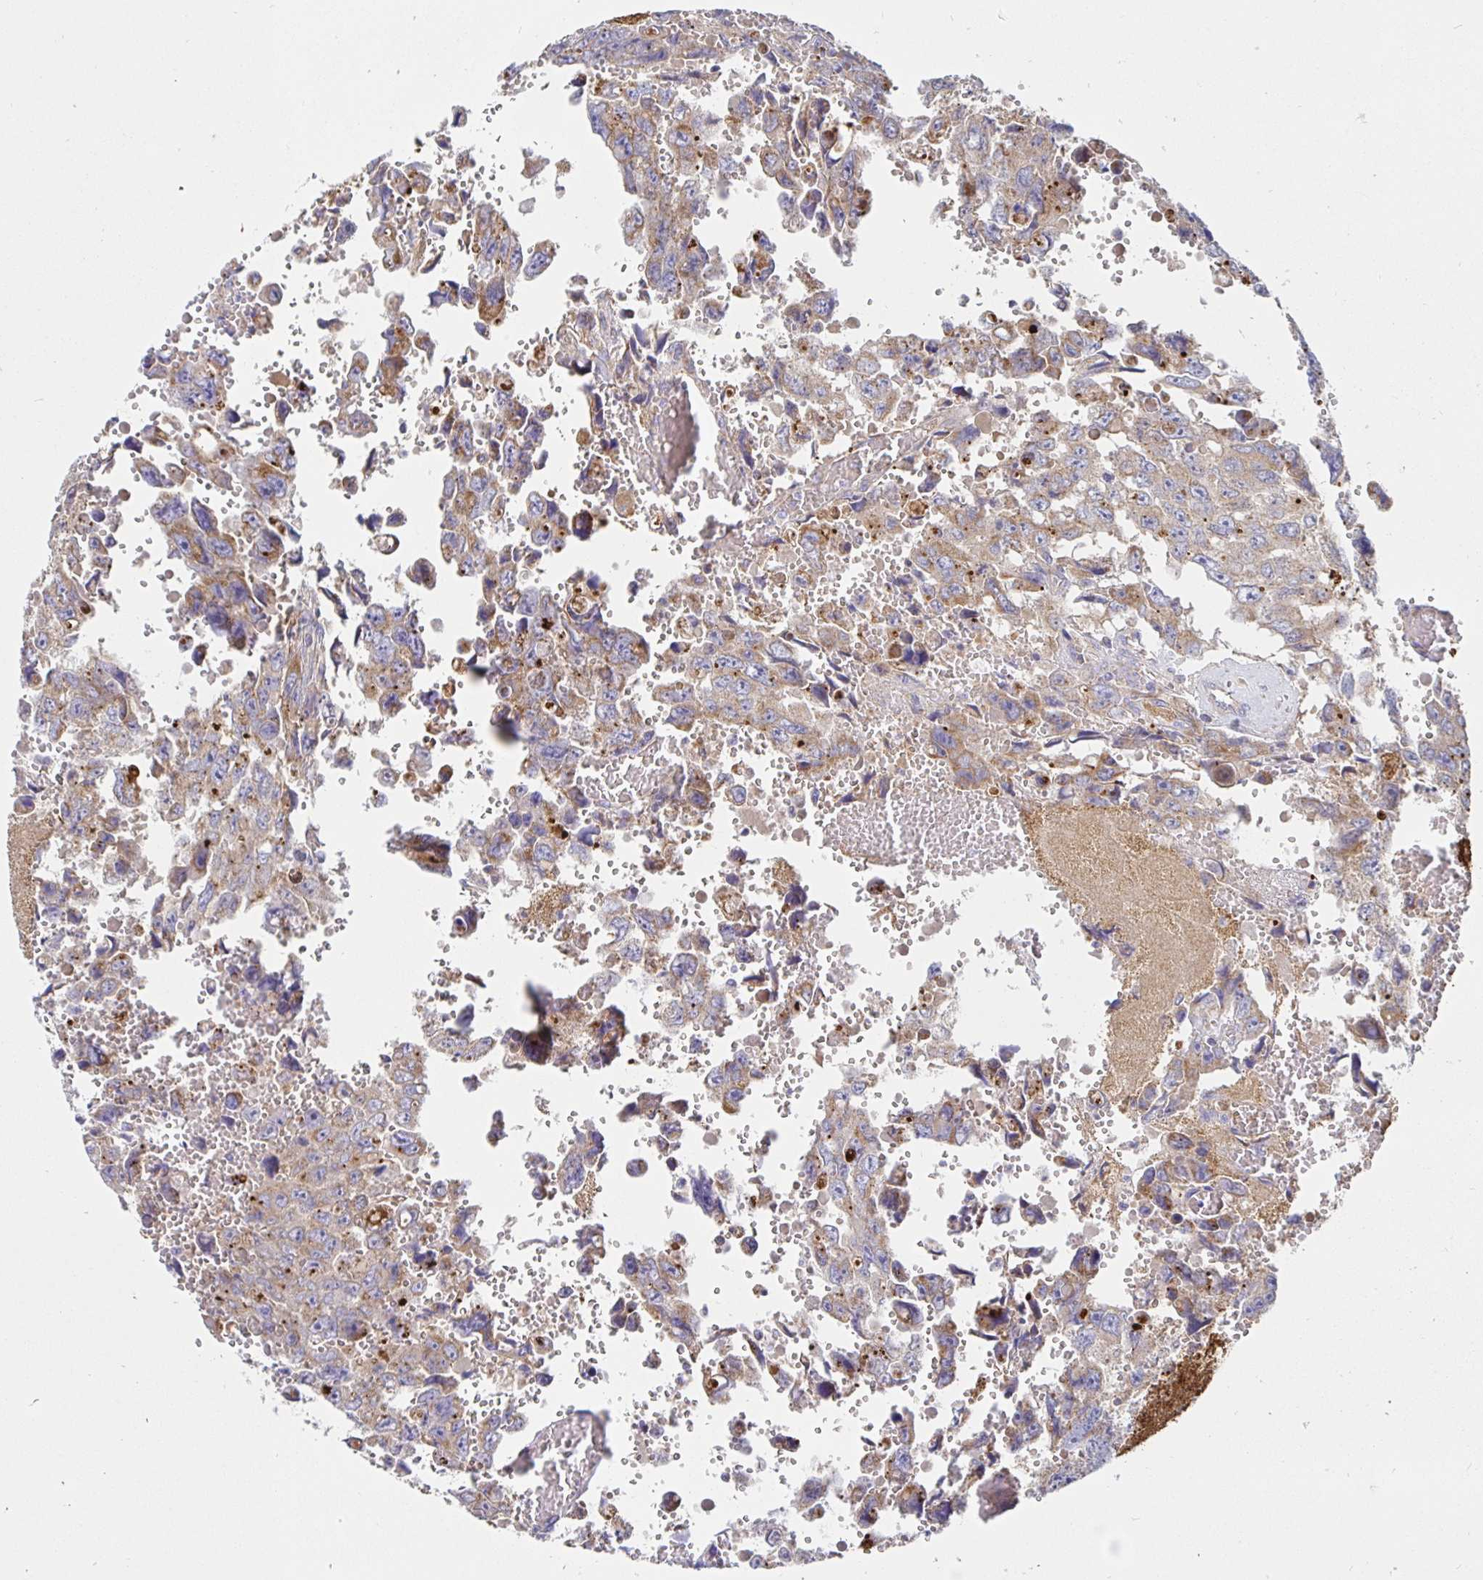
{"staining": {"intensity": "weak", "quantity": "25%-75%", "location": "cytoplasmic/membranous"}, "tissue": "testis cancer", "cell_type": "Tumor cells", "image_type": "cancer", "snomed": [{"axis": "morphology", "description": "Seminoma, NOS"}, {"axis": "topography", "description": "Testis"}], "caption": "The micrograph displays a brown stain indicating the presence of a protein in the cytoplasmic/membranous of tumor cells in testis cancer (seminoma).", "gene": "PRDX3", "patient": {"sex": "male", "age": 26}}